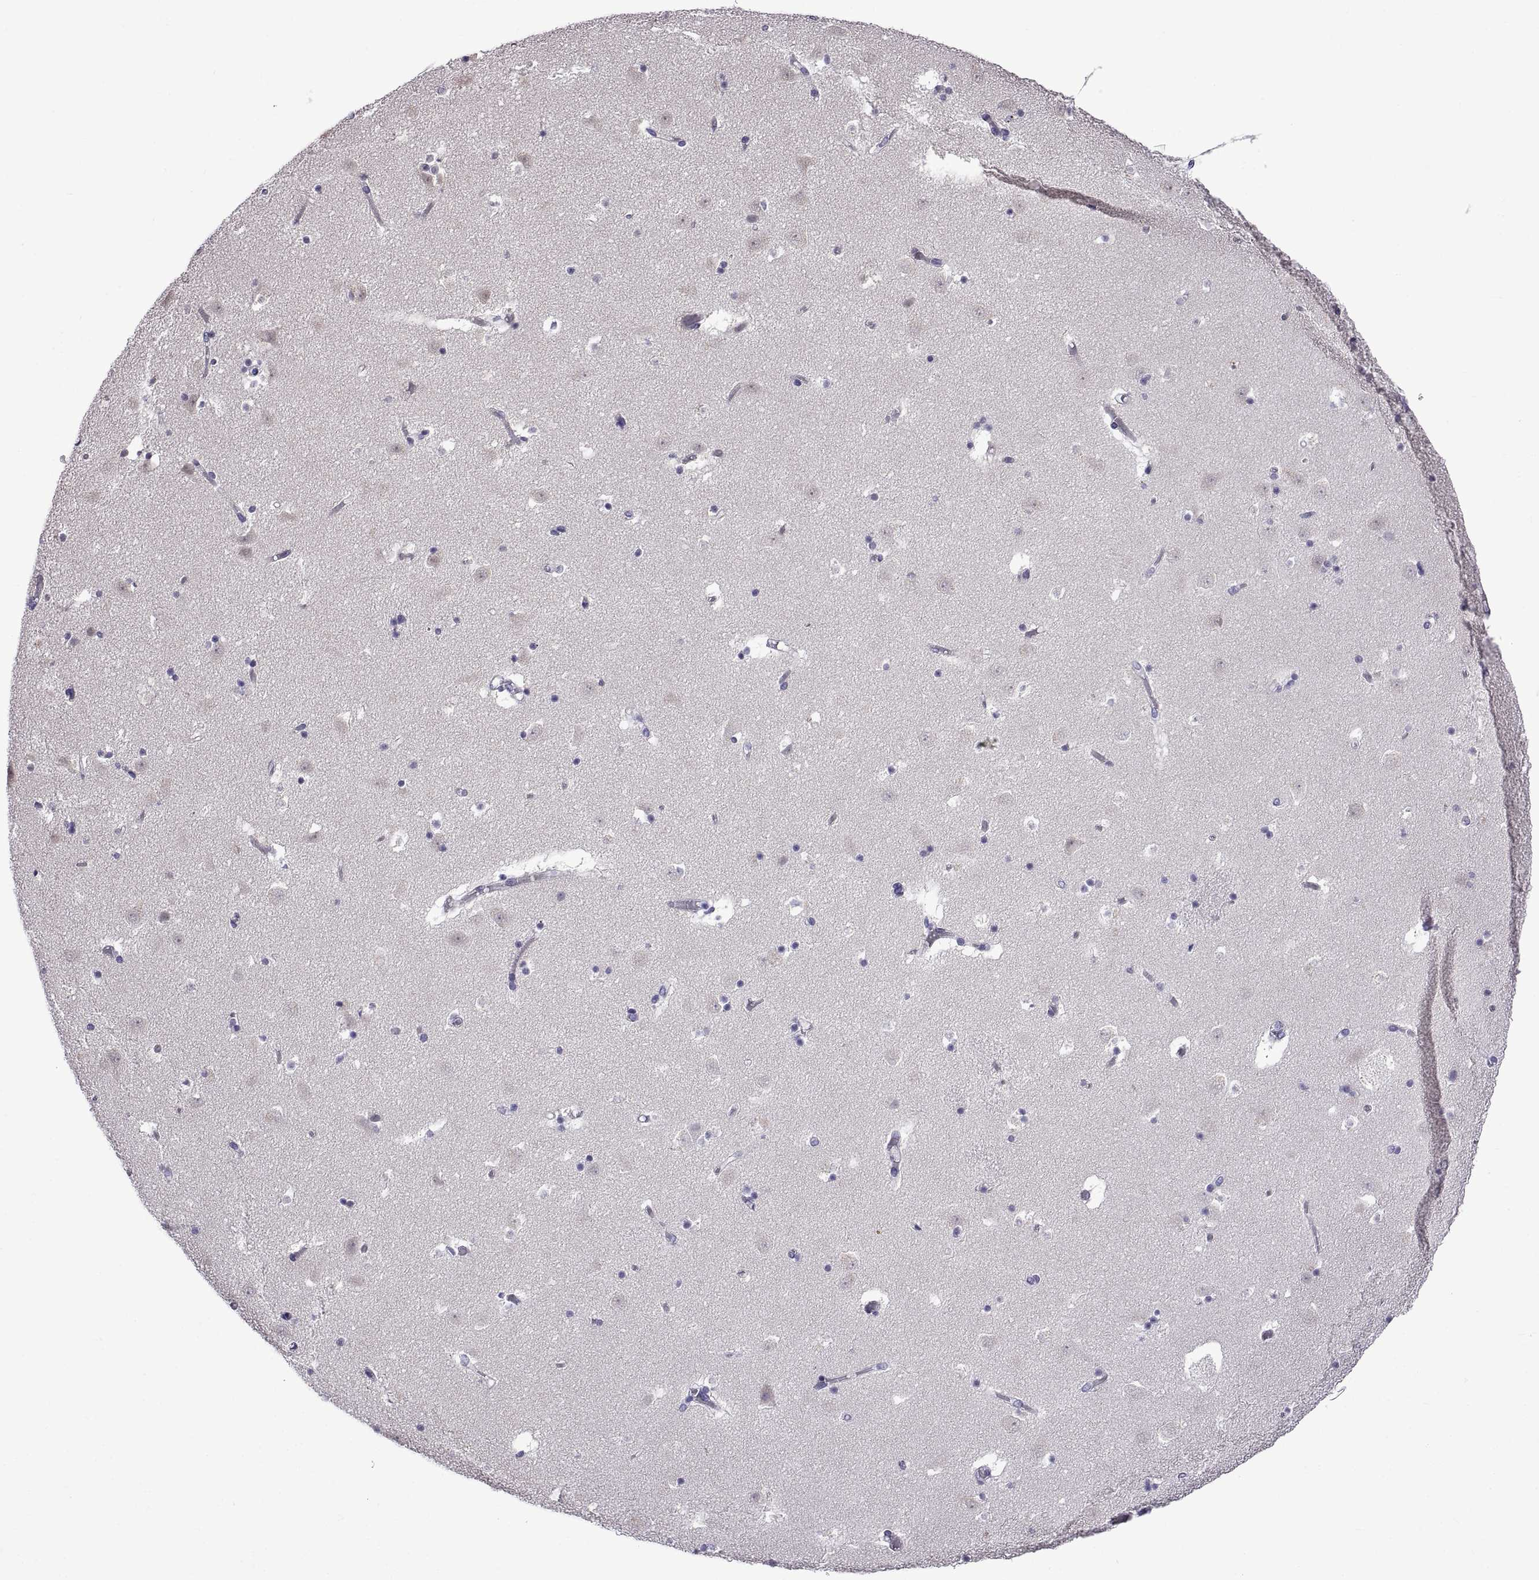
{"staining": {"intensity": "negative", "quantity": "none", "location": "none"}, "tissue": "caudate", "cell_type": "Glial cells", "image_type": "normal", "snomed": [{"axis": "morphology", "description": "Normal tissue, NOS"}, {"axis": "topography", "description": "Lateral ventricle wall"}], "caption": "Caudate stained for a protein using immunohistochemistry shows no expression glial cells.", "gene": "SPDYE10", "patient": {"sex": "female", "age": 42}}